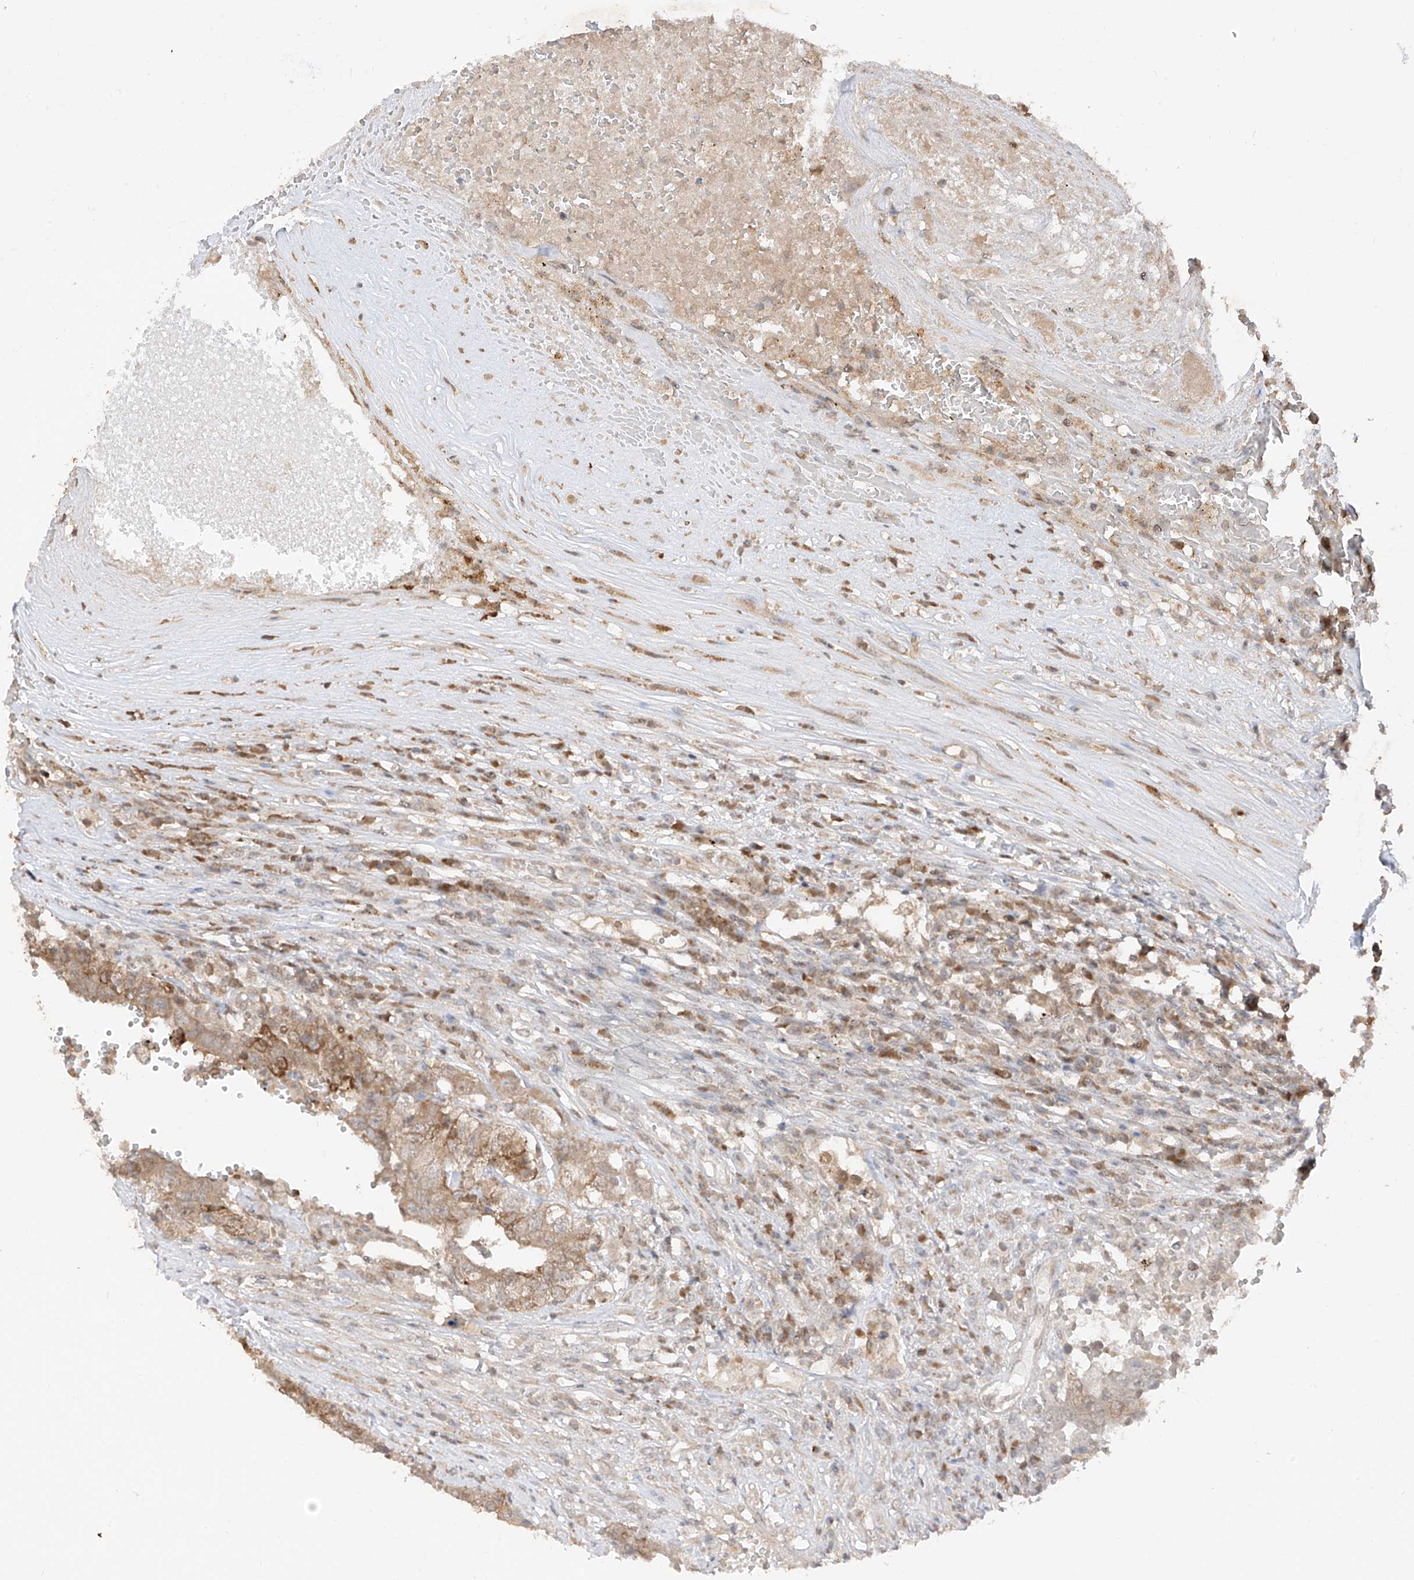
{"staining": {"intensity": "weak", "quantity": ">75%", "location": "cytoplasmic/membranous"}, "tissue": "testis cancer", "cell_type": "Tumor cells", "image_type": "cancer", "snomed": [{"axis": "morphology", "description": "Carcinoma, Embryonal, NOS"}, {"axis": "topography", "description": "Testis"}], "caption": "Immunohistochemical staining of testis embryonal carcinoma displays weak cytoplasmic/membranous protein staining in about >75% of tumor cells.", "gene": "COLGALT2", "patient": {"sex": "male", "age": 26}}